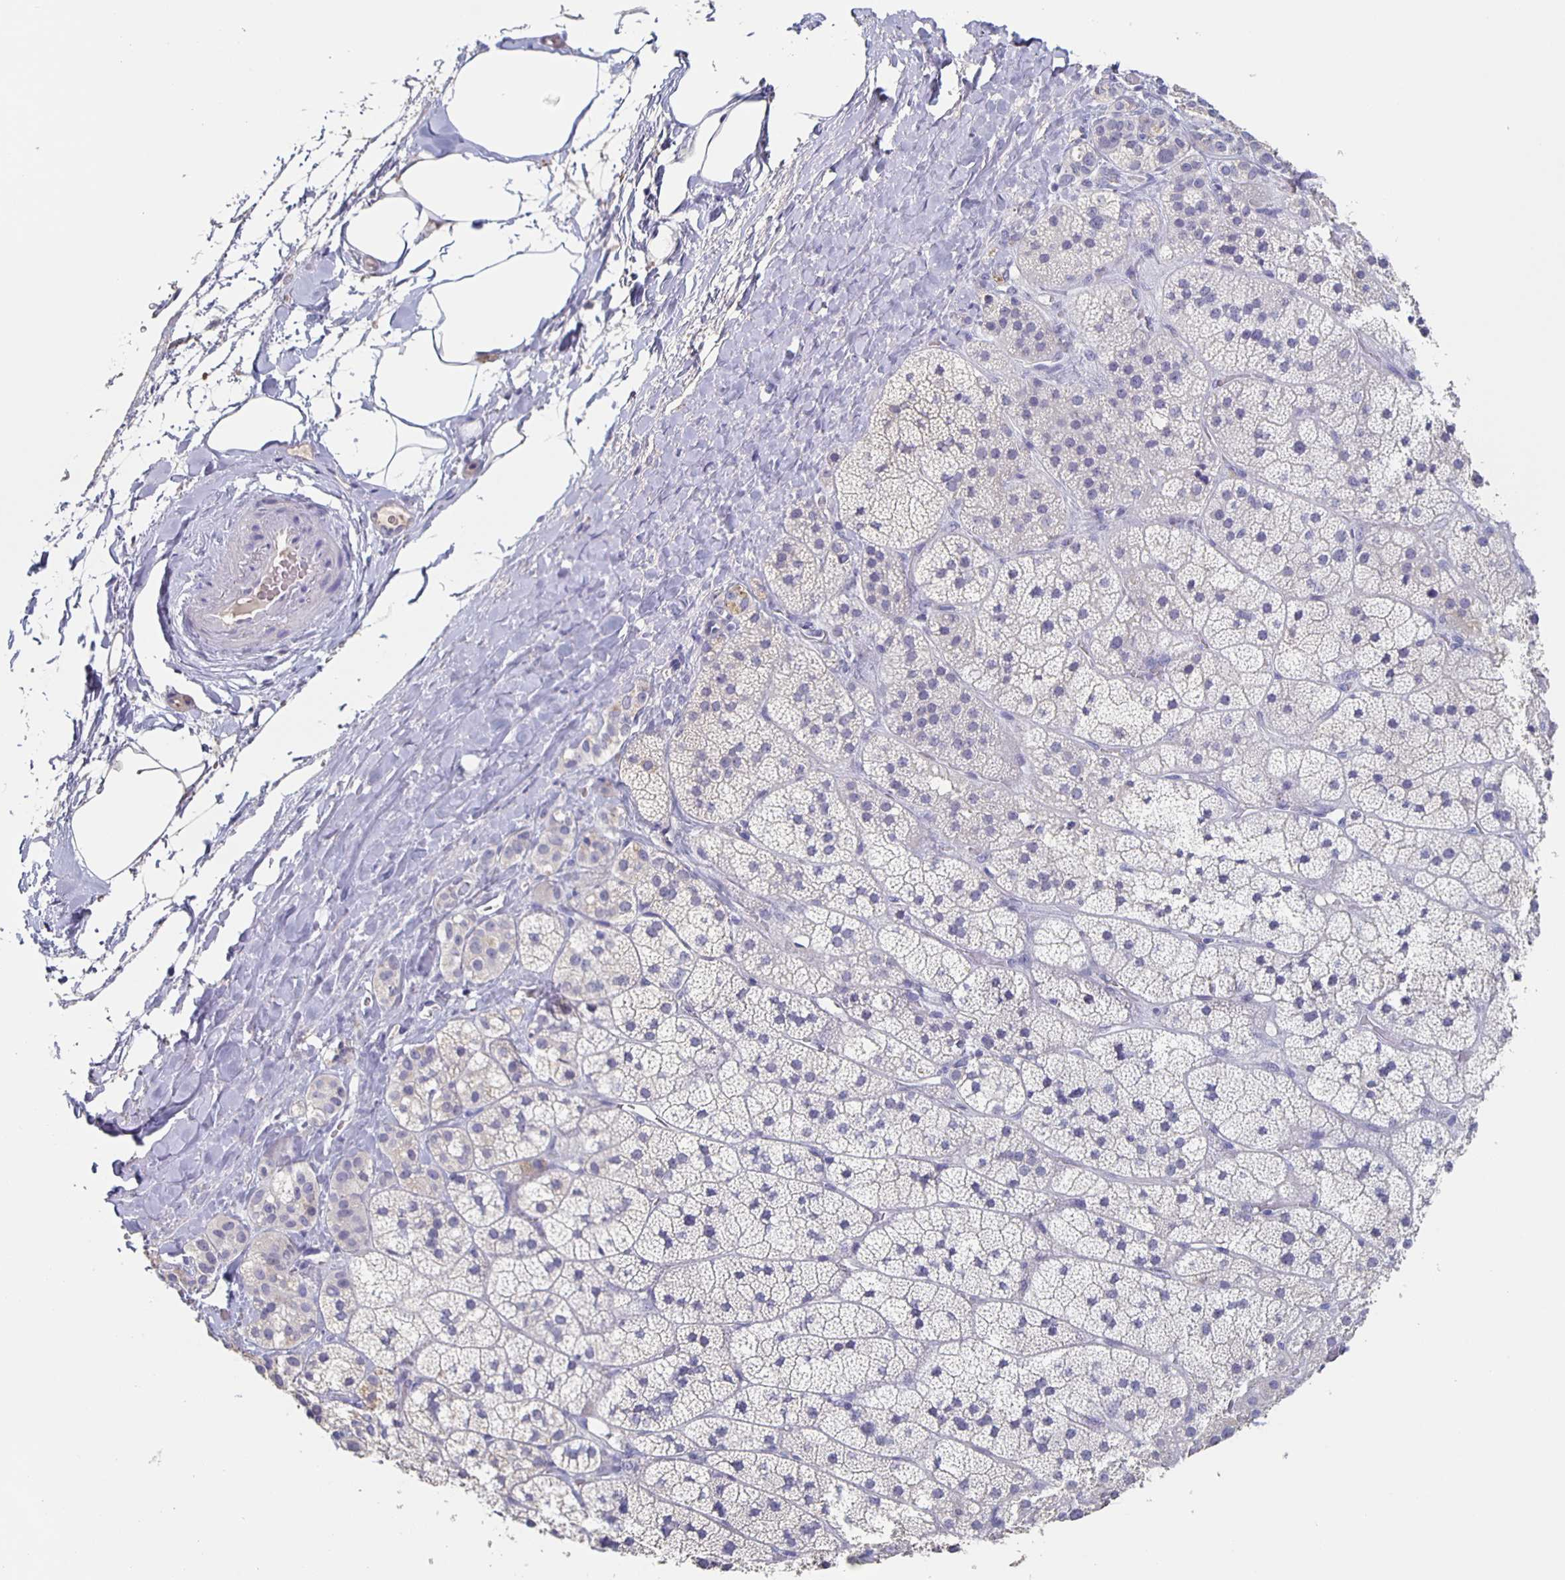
{"staining": {"intensity": "moderate", "quantity": "<25%", "location": "cytoplasmic/membranous"}, "tissue": "adrenal gland", "cell_type": "Glandular cells", "image_type": "normal", "snomed": [{"axis": "morphology", "description": "Normal tissue, NOS"}, {"axis": "topography", "description": "Adrenal gland"}], "caption": "Protein expression by IHC exhibits moderate cytoplasmic/membranous positivity in approximately <25% of glandular cells in unremarkable adrenal gland. (DAB IHC with brightfield microscopy, high magnification).", "gene": "CACNA2D2", "patient": {"sex": "male", "age": 57}}